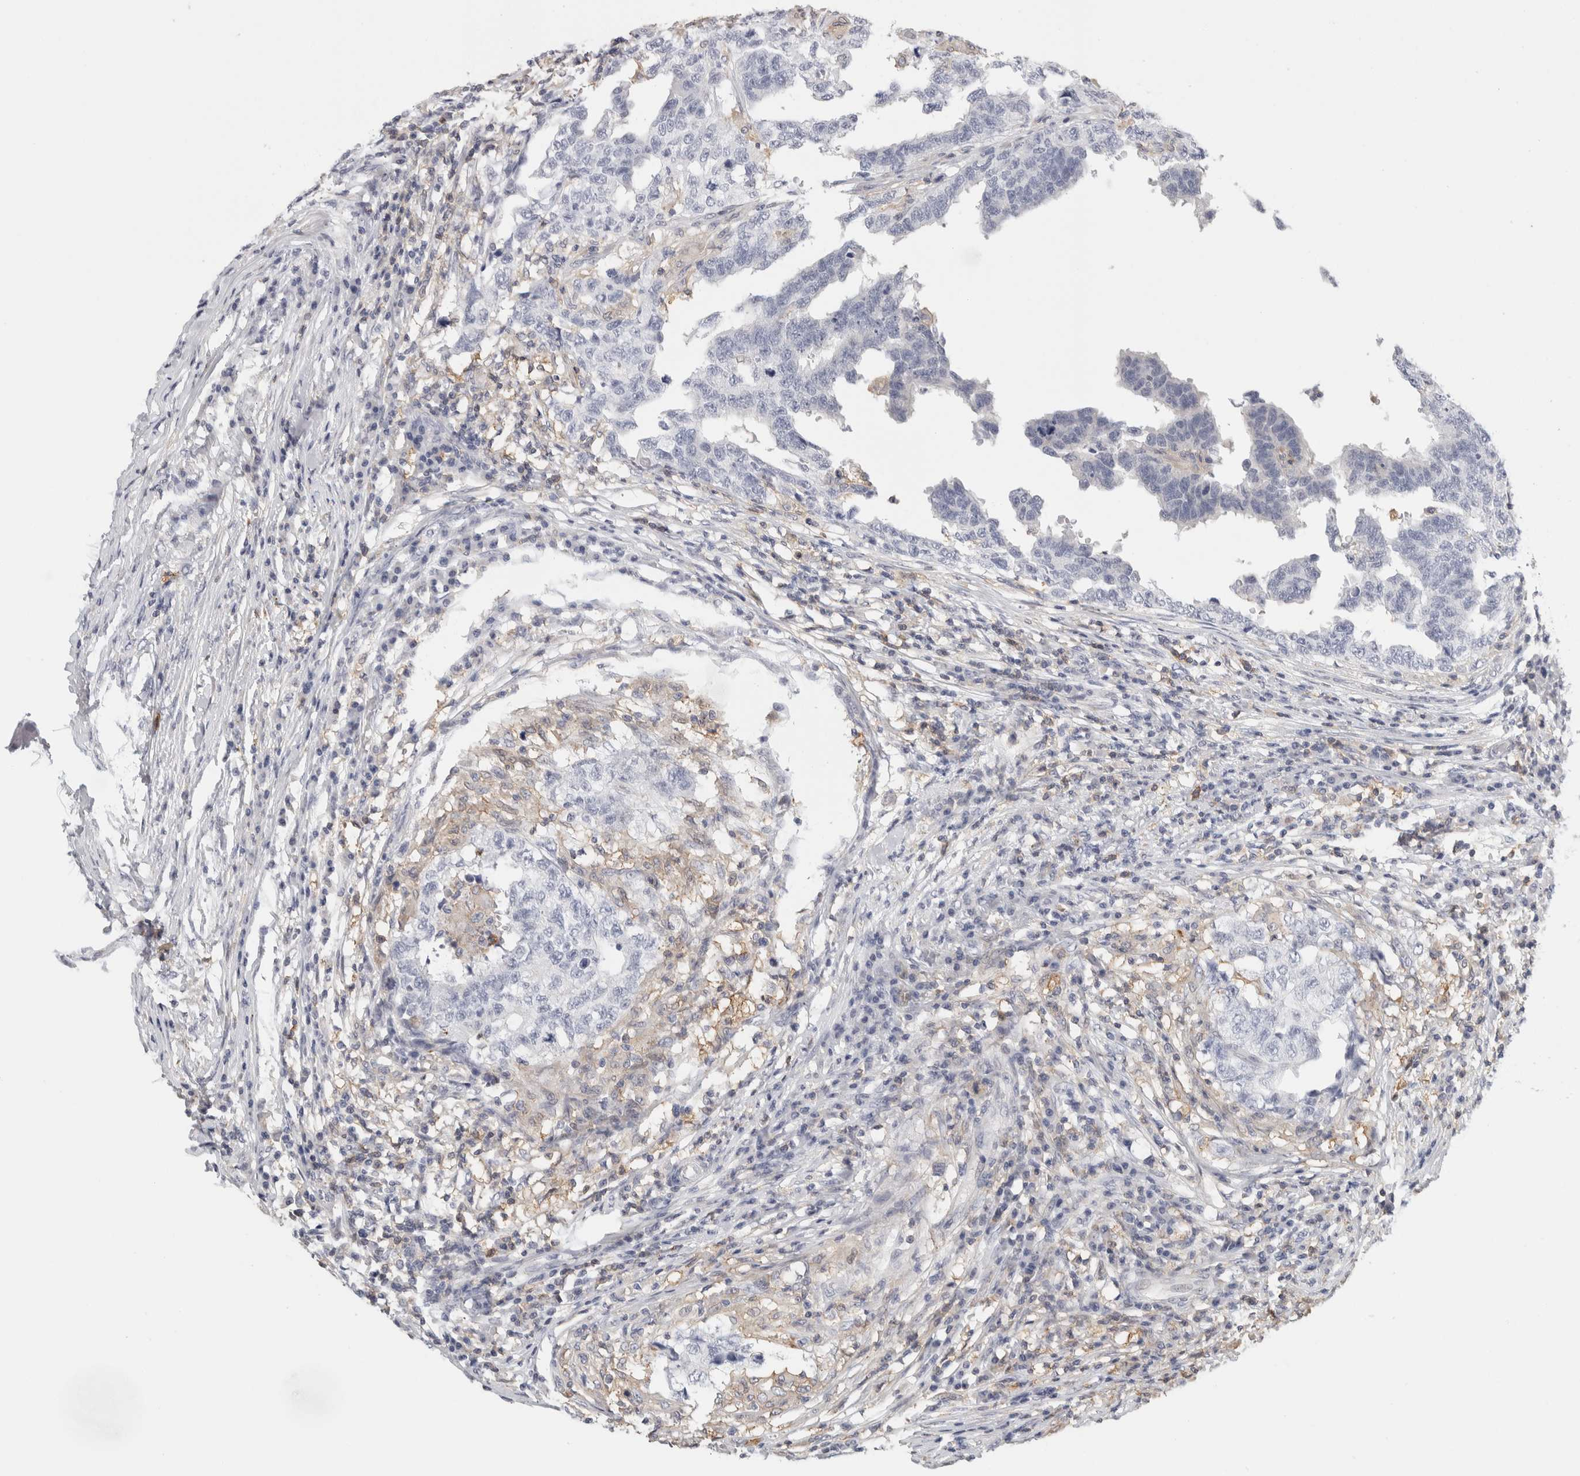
{"staining": {"intensity": "negative", "quantity": "none", "location": "none"}, "tissue": "testis cancer", "cell_type": "Tumor cells", "image_type": "cancer", "snomed": [{"axis": "morphology", "description": "Carcinoma, Embryonal, NOS"}, {"axis": "topography", "description": "Testis"}], "caption": "The image reveals no significant positivity in tumor cells of testis cancer.", "gene": "P2RY2", "patient": {"sex": "male", "age": 21}}